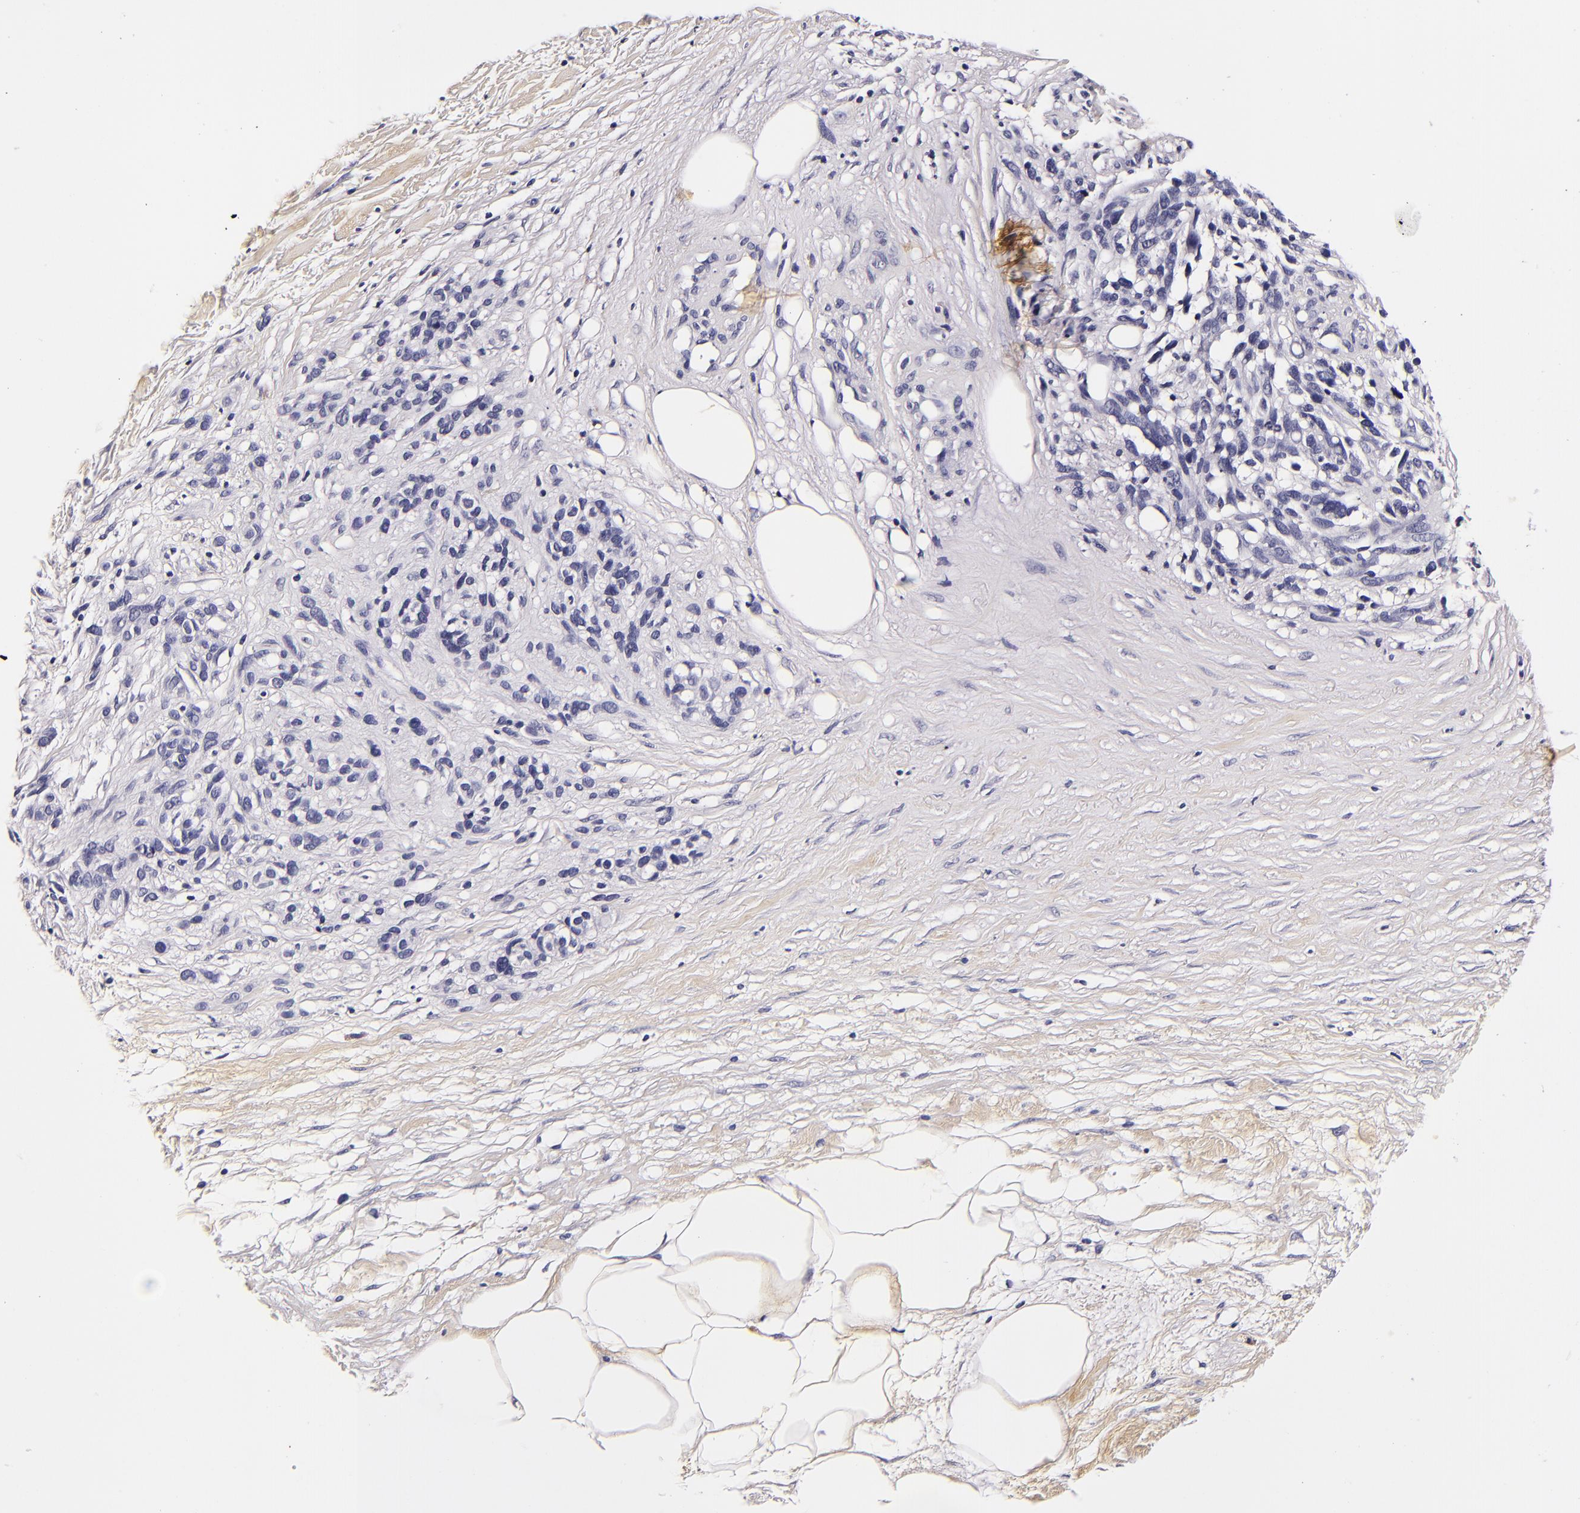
{"staining": {"intensity": "negative", "quantity": "none", "location": "none"}, "tissue": "melanoma", "cell_type": "Tumor cells", "image_type": "cancer", "snomed": [{"axis": "morphology", "description": "Malignant melanoma, NOS"}, {"axis": "topography", "description": "Skin"}], "caption": "Immunohistochemistry (IHC) micrograph of human malignant melanoma stained for a protein (brown), which exhibits no staining in tumor cells.", "gene": "FBN1", "patient": {"sex": "female", "age": 85}}